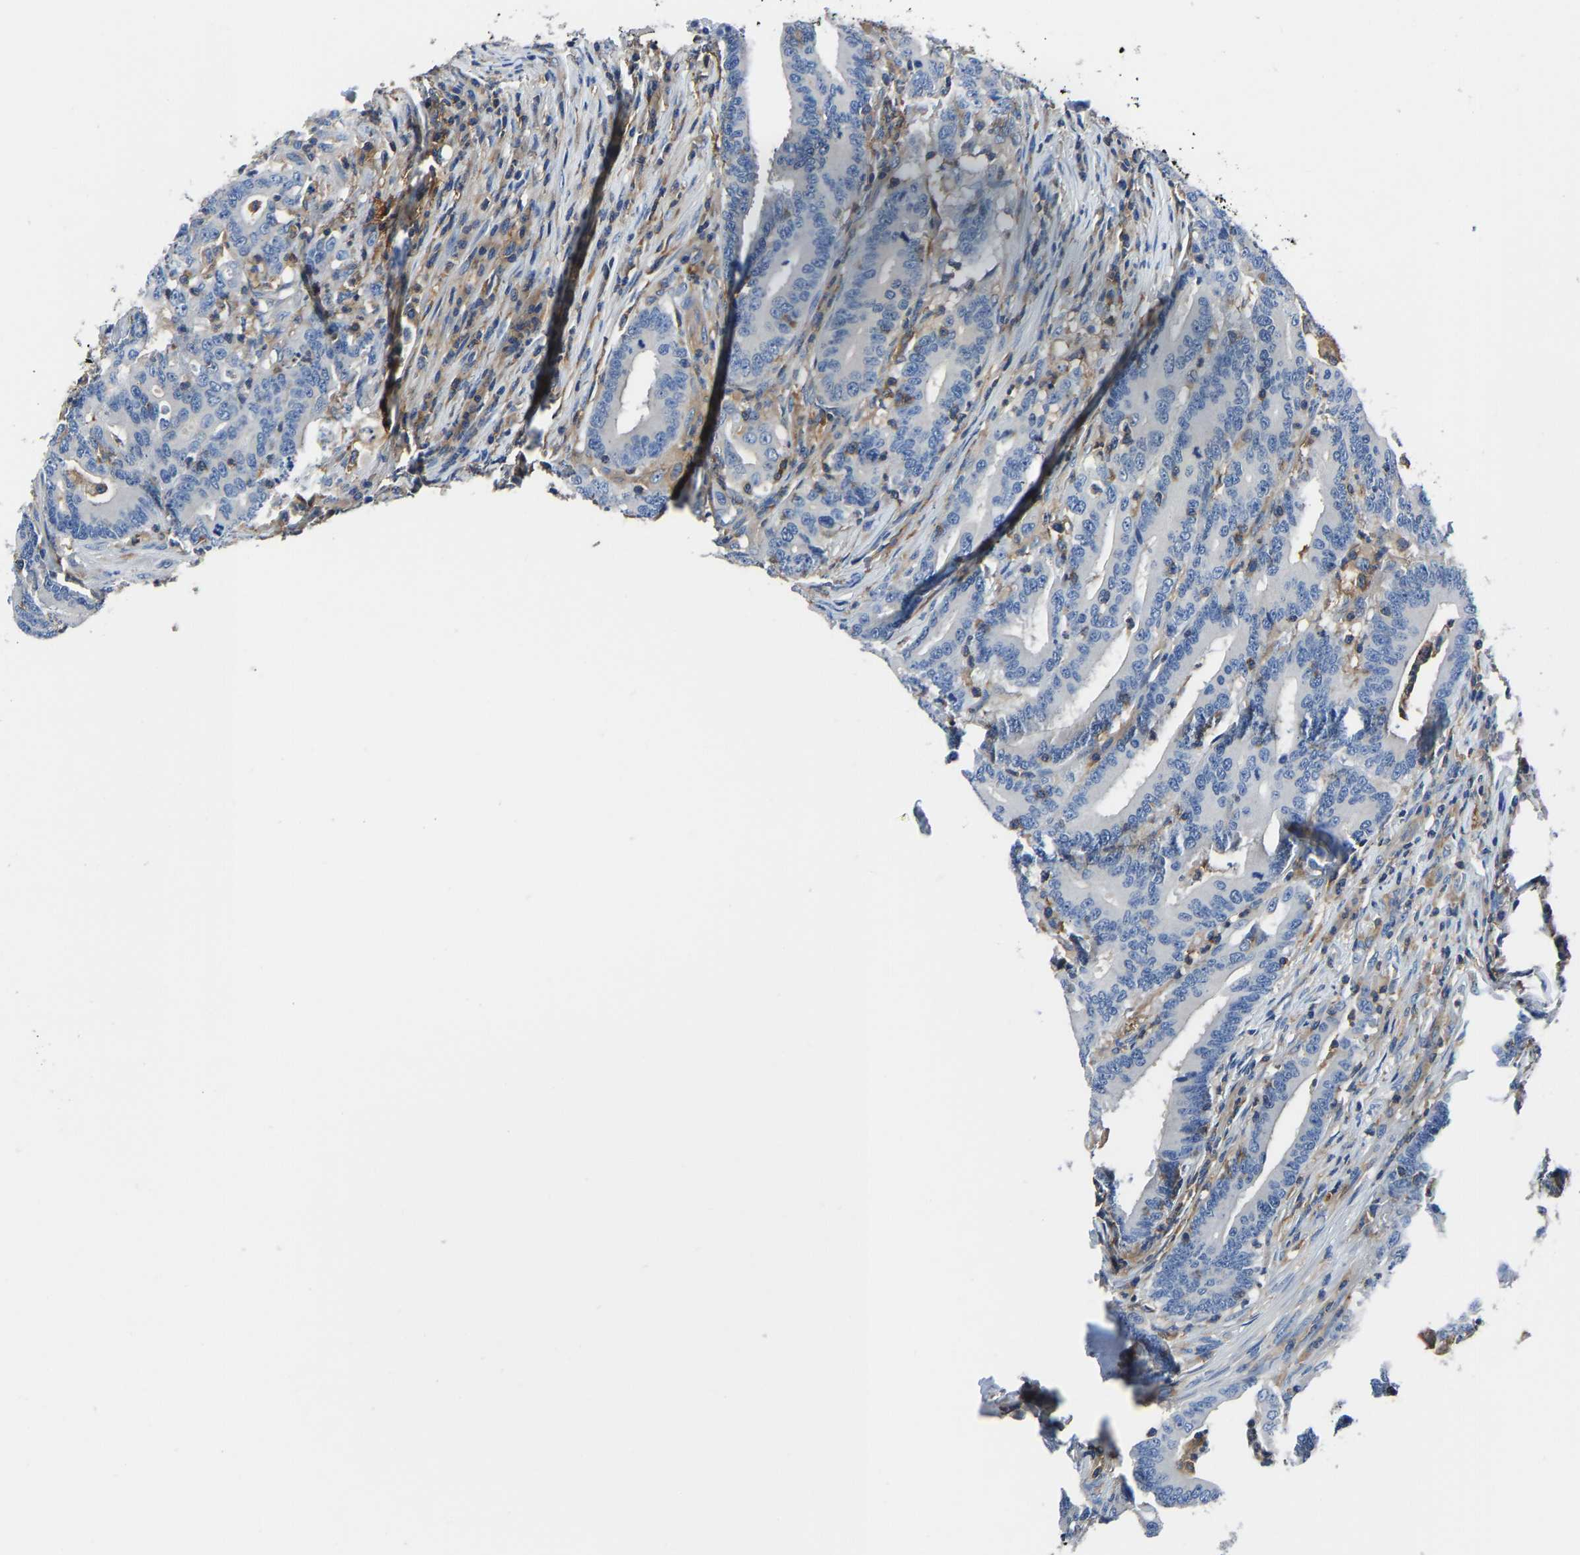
{"staining": {"intensity": "negative", "quantity": "none", "location": "none"}, "tissue": "colorectal cancer", "cell_type": "Tumor cells", "image_type": "cancer", "snomed": [{"axis": "morphology", "description": "Adenocarcinoma, NOS"}, {"axis": "topography", "description": "Colon"}], "caption": "IHC histopathology image of neoplastic tissue: human colorectal cancer stained with DAB exhibits no significant protein expression in tumor cells. Nuclei are stained in blue.", "gene": "PRKAR1A", "patient": {"sex": "female", "age": 66}}